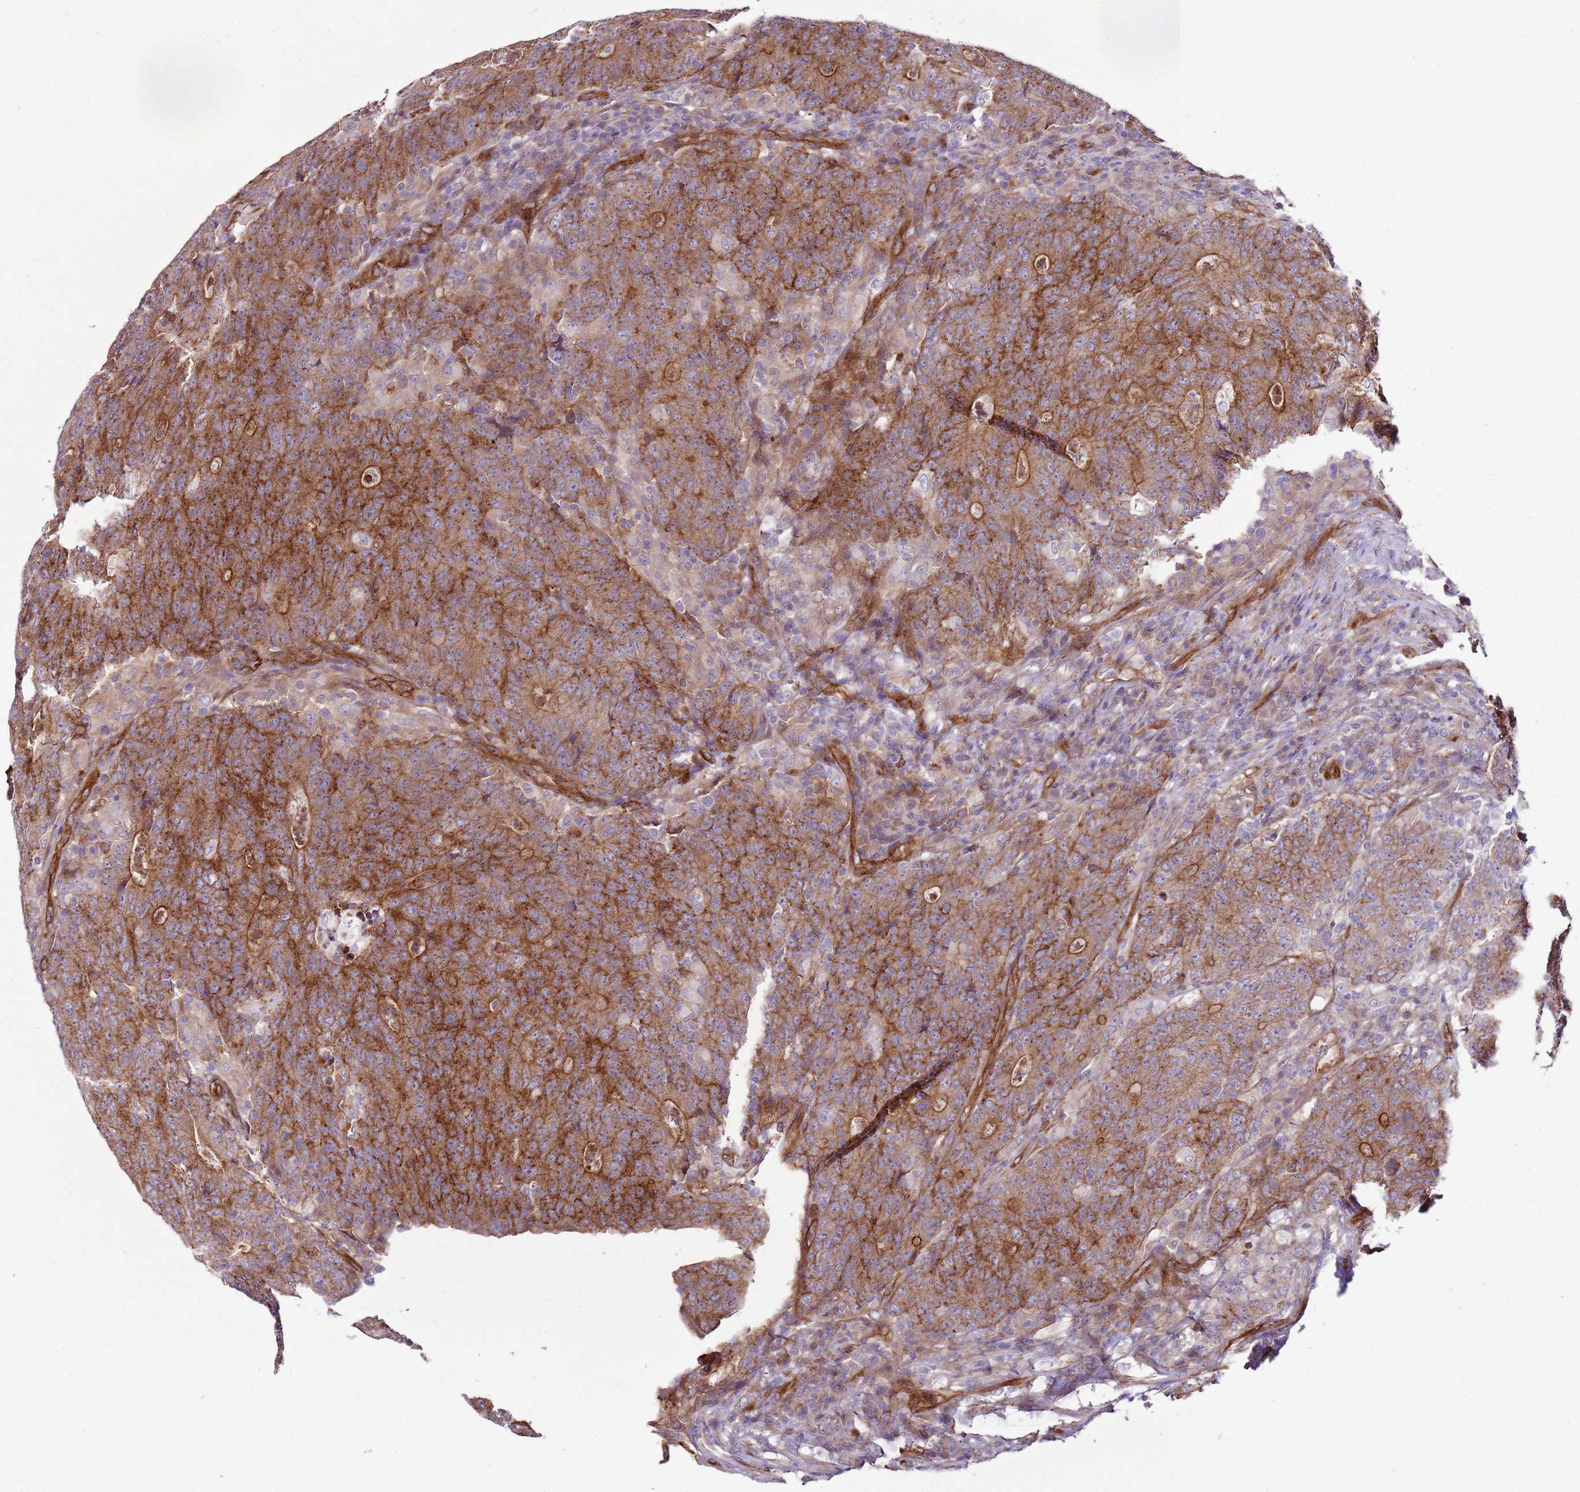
{"staining": {"intensity": "strong", "quantity": ">75%", "location": "cytoplasmic/membranous"}, "tissue": "colorectal cancer", "cell_type": "Tumor cells", "image_type": "cancer", "snomed": [{"axis": "morphology", "description": "Adenocarcinoma, NOS"}, {"axis": "topography", "description": "Colon"}], "caption": "Human colorectal cancer (adenocarcinoma) stained with a protein marker displays strong staining in tumor cells.", "gene": "ZNF827", "patient": {"sex": "female", "age": 75}}